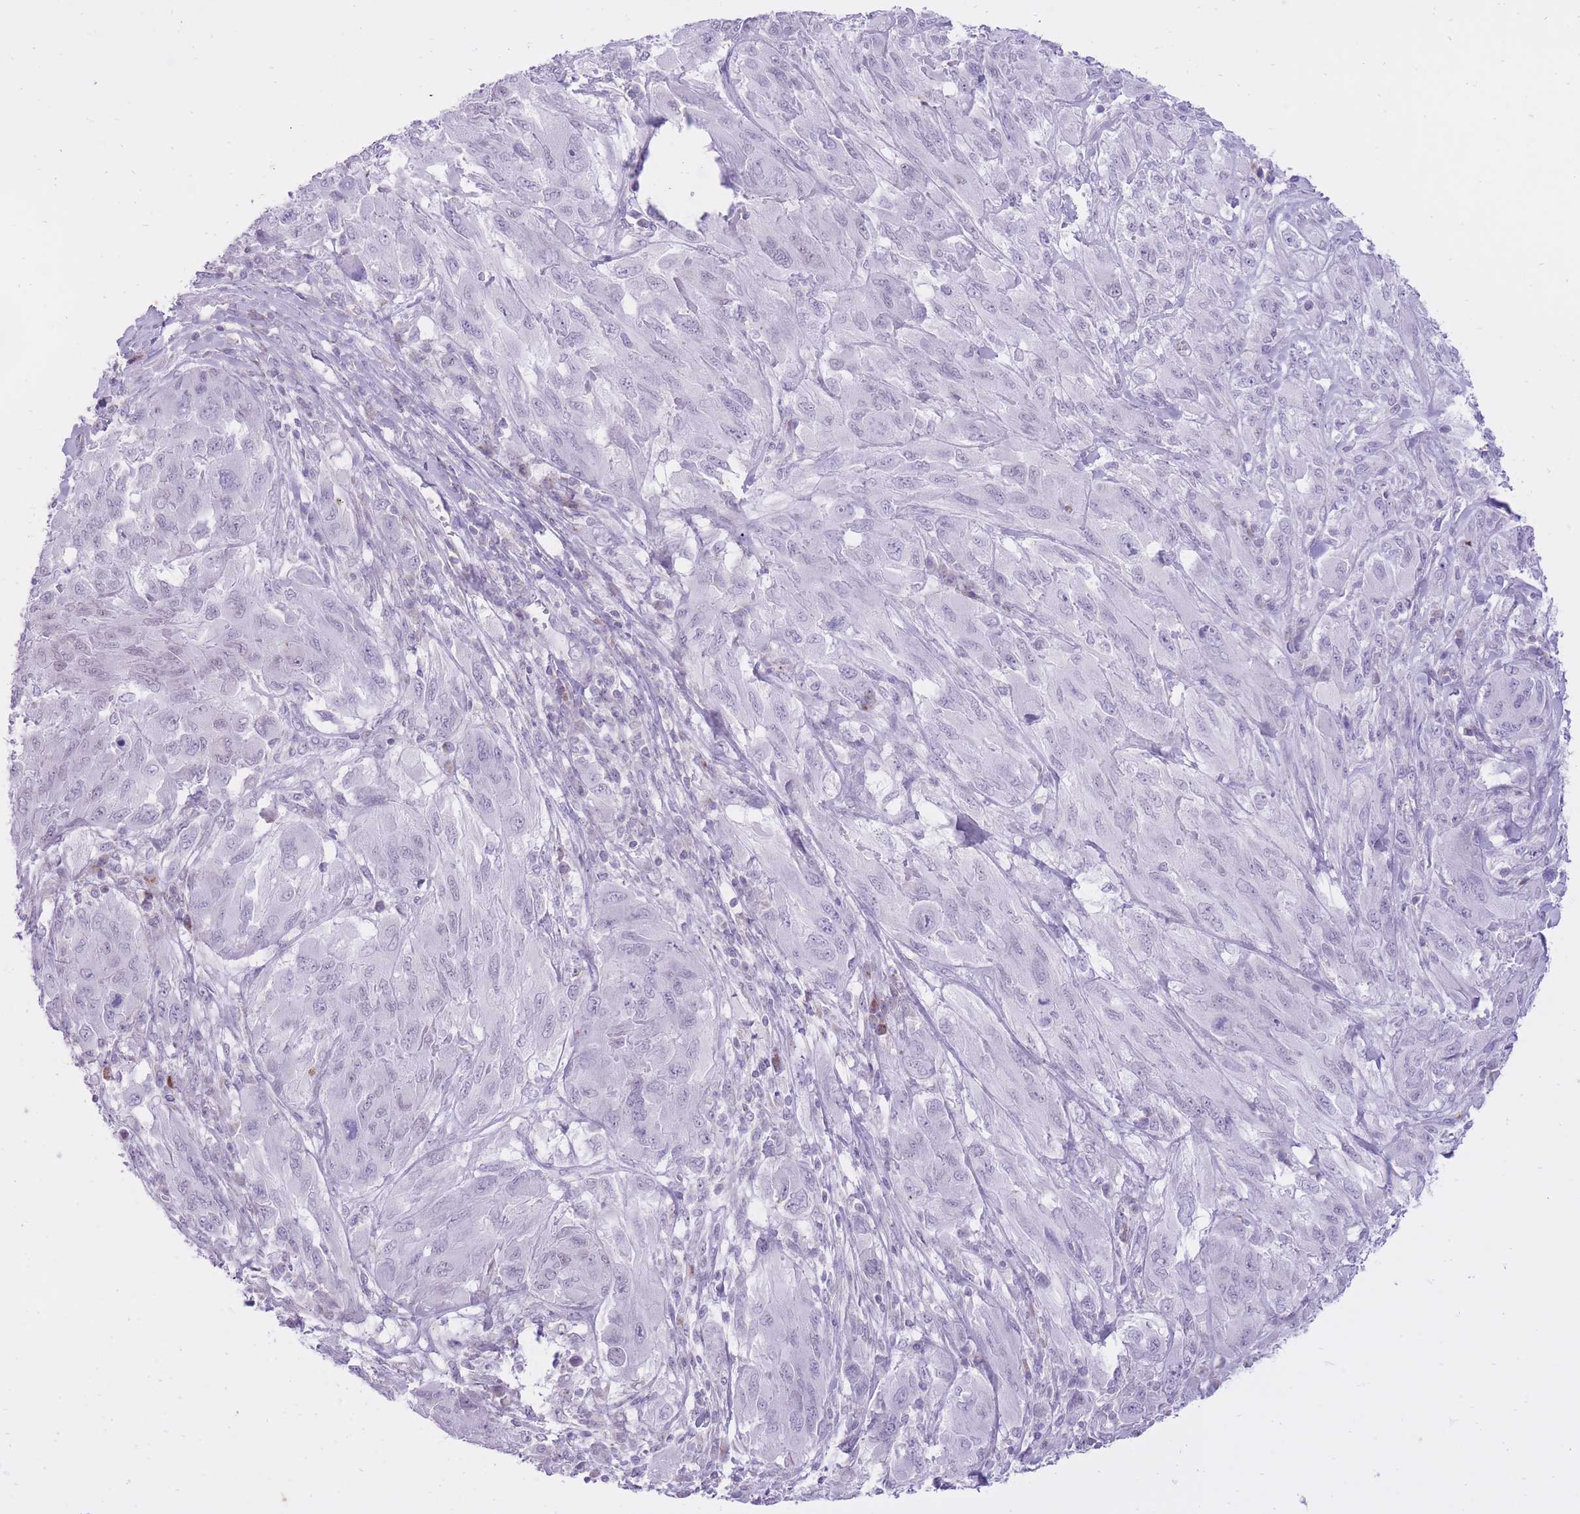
{"staining": {"intensity": "negative", "quantity": "none", "location": "none"}, "tissue": "melanoma", "cell_type": "Tumor cells", "image_type": "cancer", "snomed": [{"axis": "morphology", "description": "Malignant melanoma, NOS"}, {"axis": "topography", "description": "Skin"}], "caption": "Micrograph shows no significant protein staining in tumor cells of melanoma.", "gene": "DENND2D", "patient": {"sex": "female", "age": 91}}